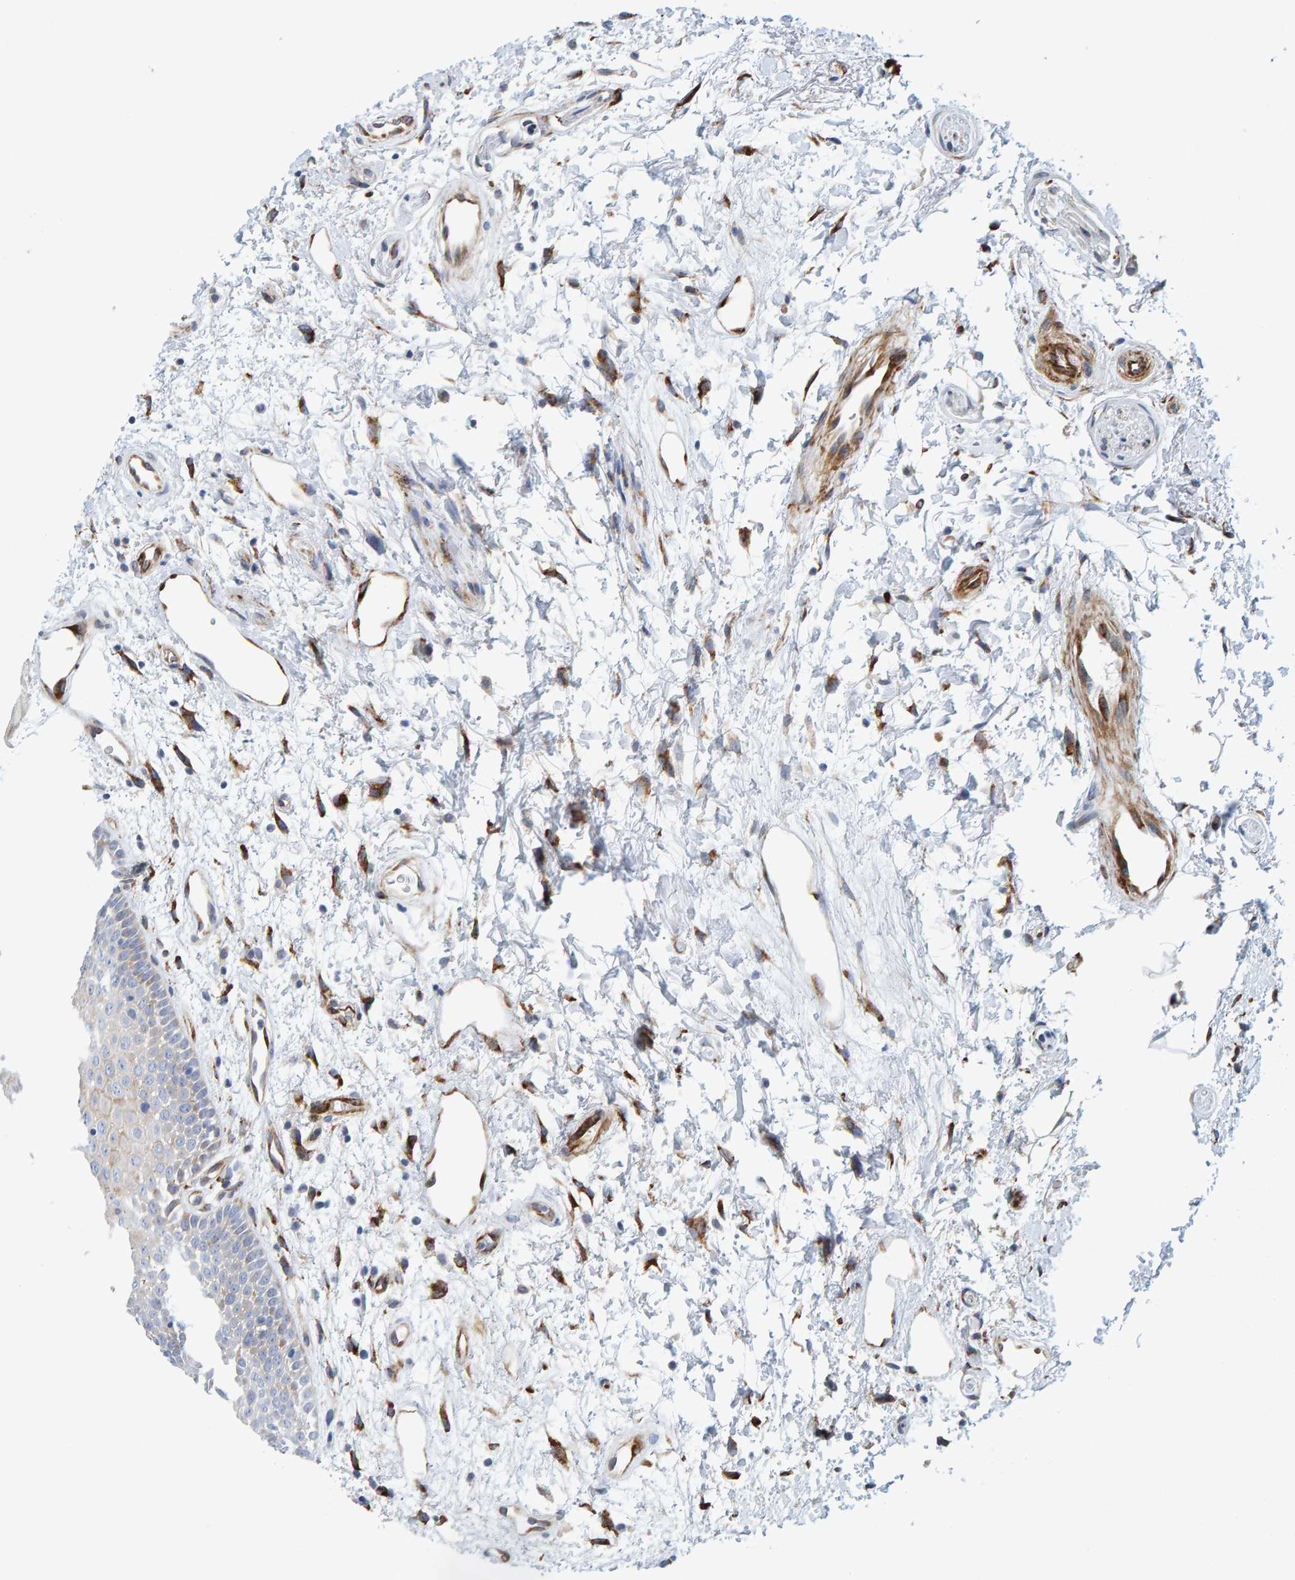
{"staining": {"intensity": "strong", "quantity": "25%-75%", "location": "cytoplasmic/membranous"}, "tissue": "oral mucosa", "cell_type": "Squamous epithelial cells", "image_type": "normal", "snomed": [{"axis": "morphology", "description": "Normal tissue, NOS"}, {"axis": "topography", "description": "Skeletal muscle"}, {"axis": "topography", "description": "Oral tissue"}, {"axis": "topography", "description": "Peripheral nerve tissue"}], "caption": "Protein staining of benign oral mucosa exhibits strong cytoplasmic/membranous positivity in about 25%-75% of squamous epithelial cells. The protein of interest is shown in brown color, while the nuclei are stained blue.", "gene": "MMP16", "patient": {"sex": "female", "age": 84}}